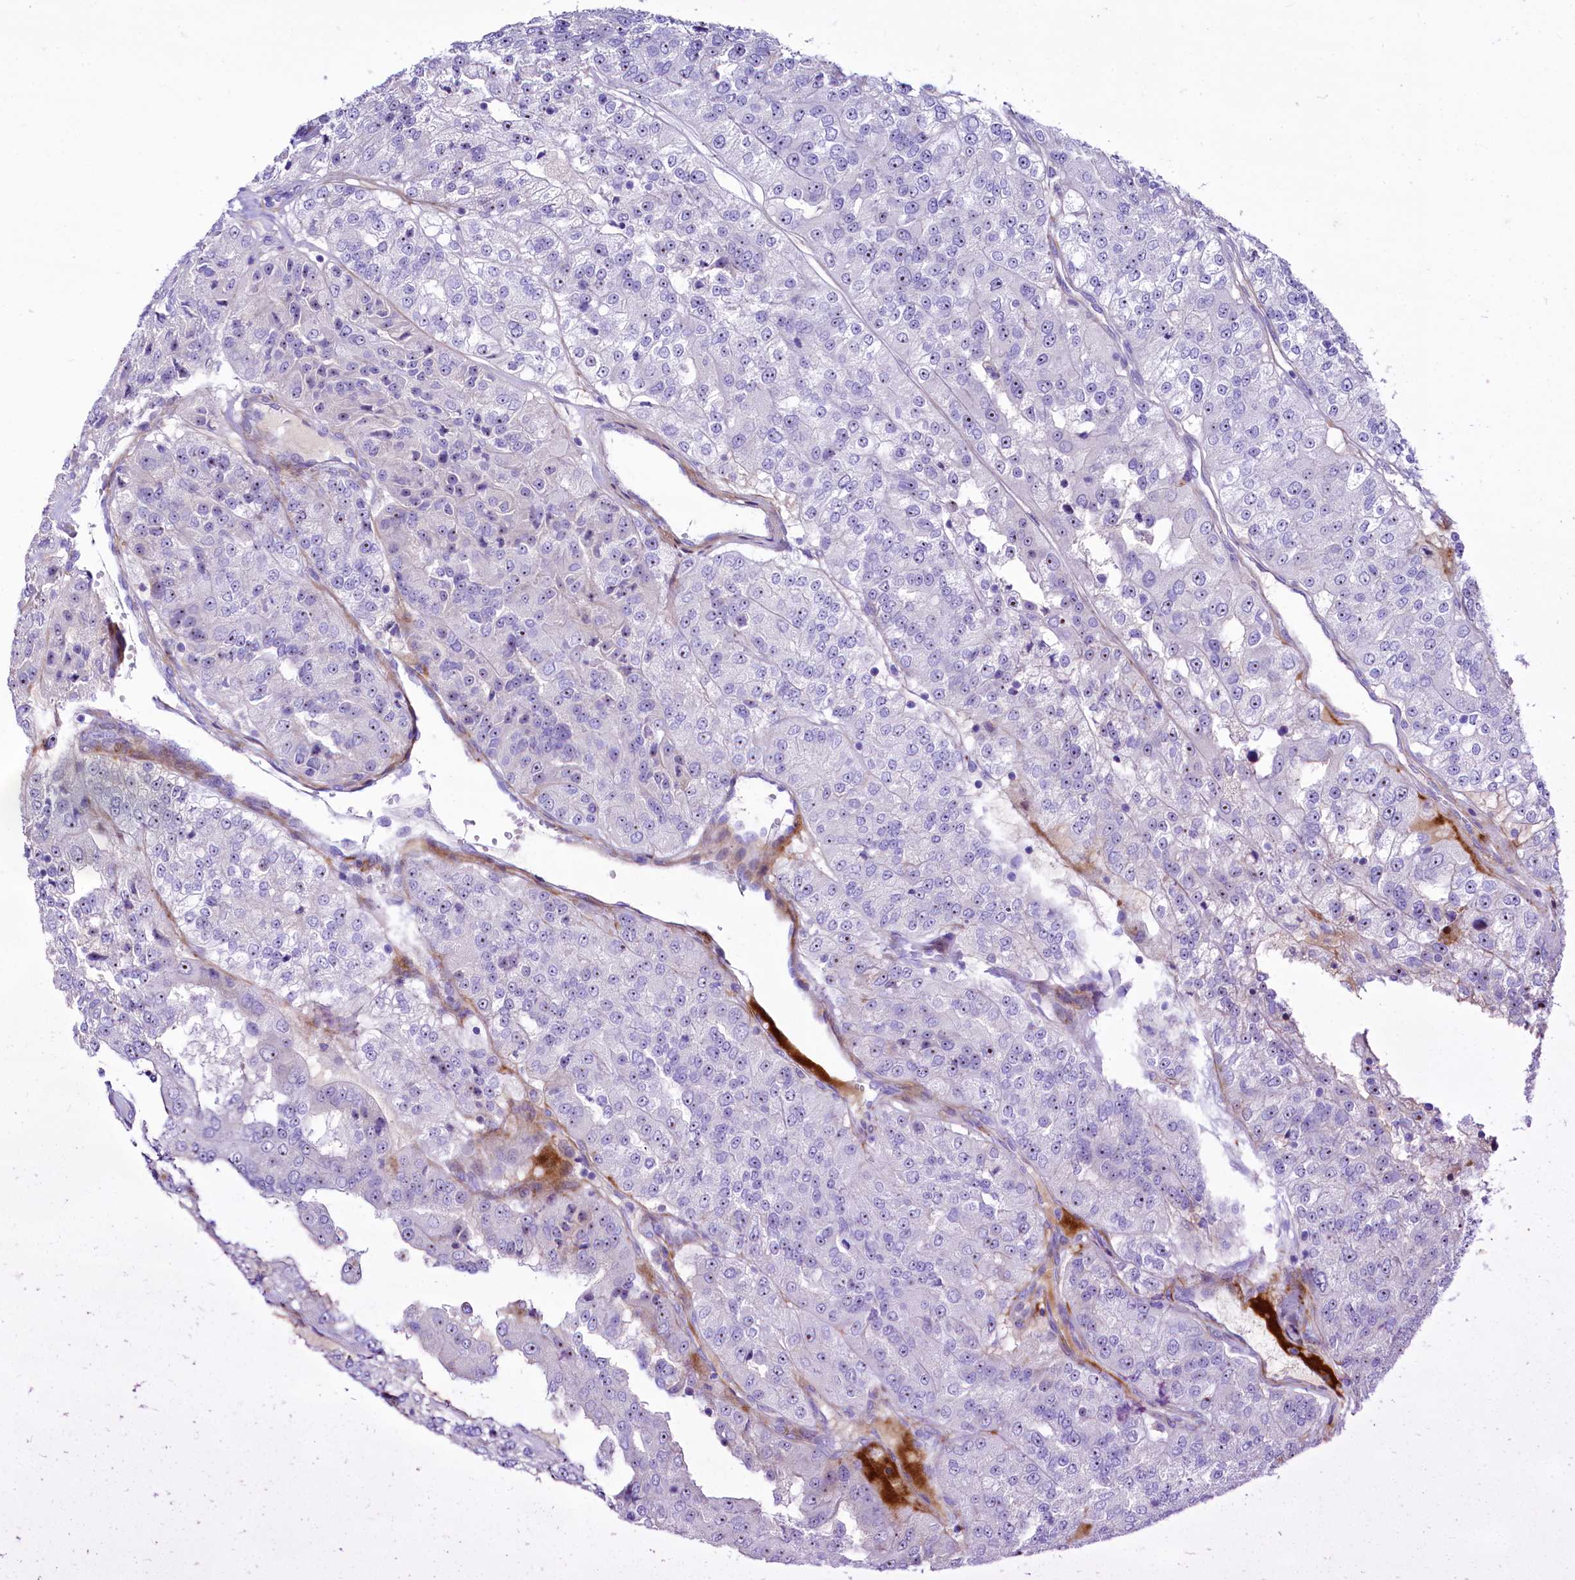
{"staining": {"intensity": "negative", "quantity": "none", "location": "none"}, "tissue": "renal cancer", "cell_type": "Tumor cells", "image_type": "cancer", "snomed": [{"axis": "morphology", "description": "Adenocarcinoma, NOS"}, {"axis": "topography", "description": "Kidney"}], "caption": "The immunohistochemistry photomicrograph has no significant expression in tumor cells of renal cancer (adenocarcinoma) tissue.", "gene": "SH3TC2", "patient": {"sex": "female", "age": 63}}